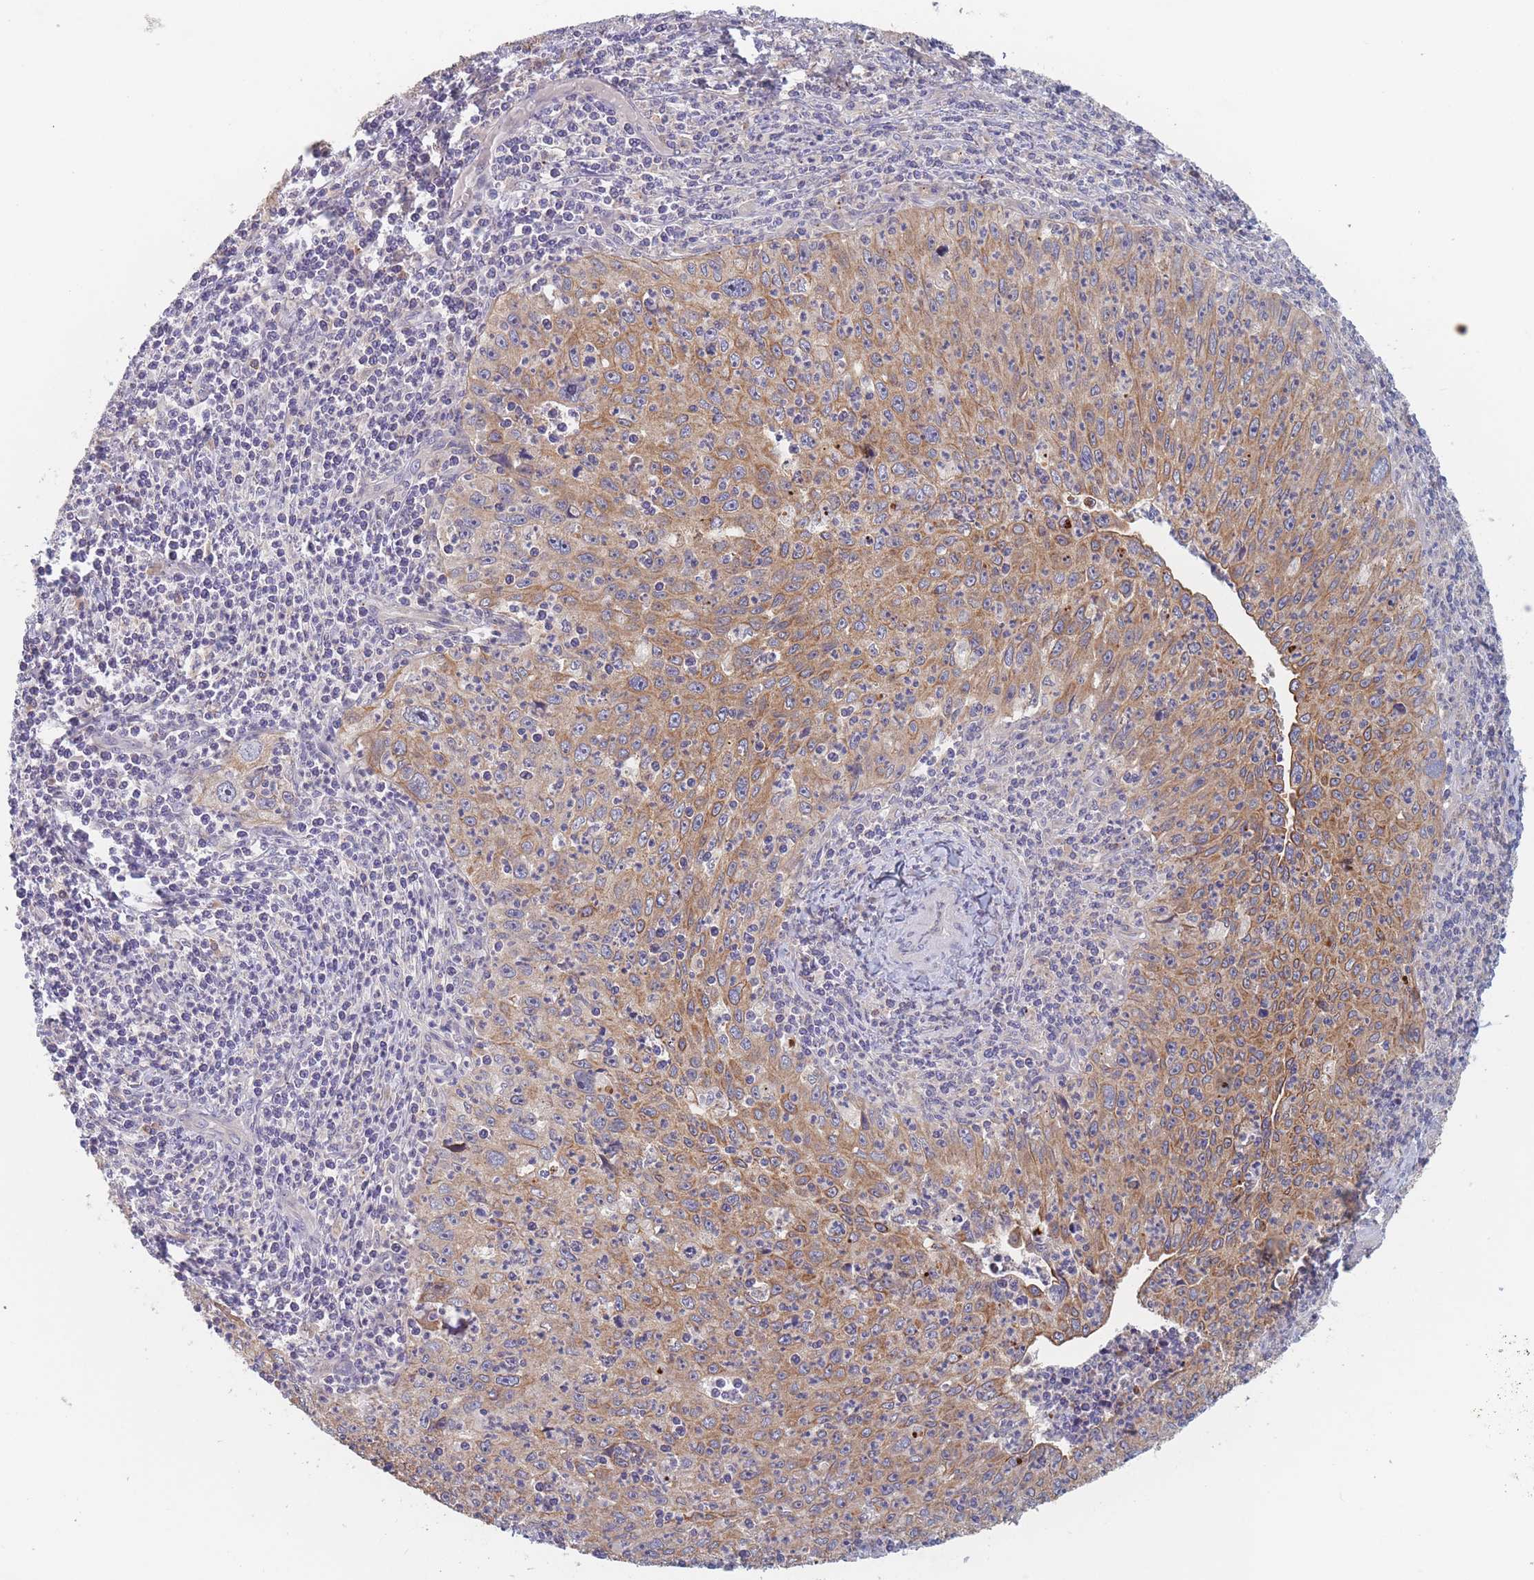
{"staining": {"intensity": "moderate", "quantity": ">75%", "location": "cytoplasmic/membranous"}, "tissue": "cervical cancer", "cell_type": "Tumor cells", "image_type": "cancer", "snomed": [{"axis": "morphology", "description": "Squamous cell carcinoma, NOS"}, {"axis": "topography", "description": "Cervix"}], "caption": "An image showing moderate cytoplasmic/membranous staining in about >75% of tumor cells in squamous cell carcinoma (cervical), as visualized by brown immunohistochemical staining.", "gene": "EFCC1", "patient": {"sex": "female", "age": 30}}